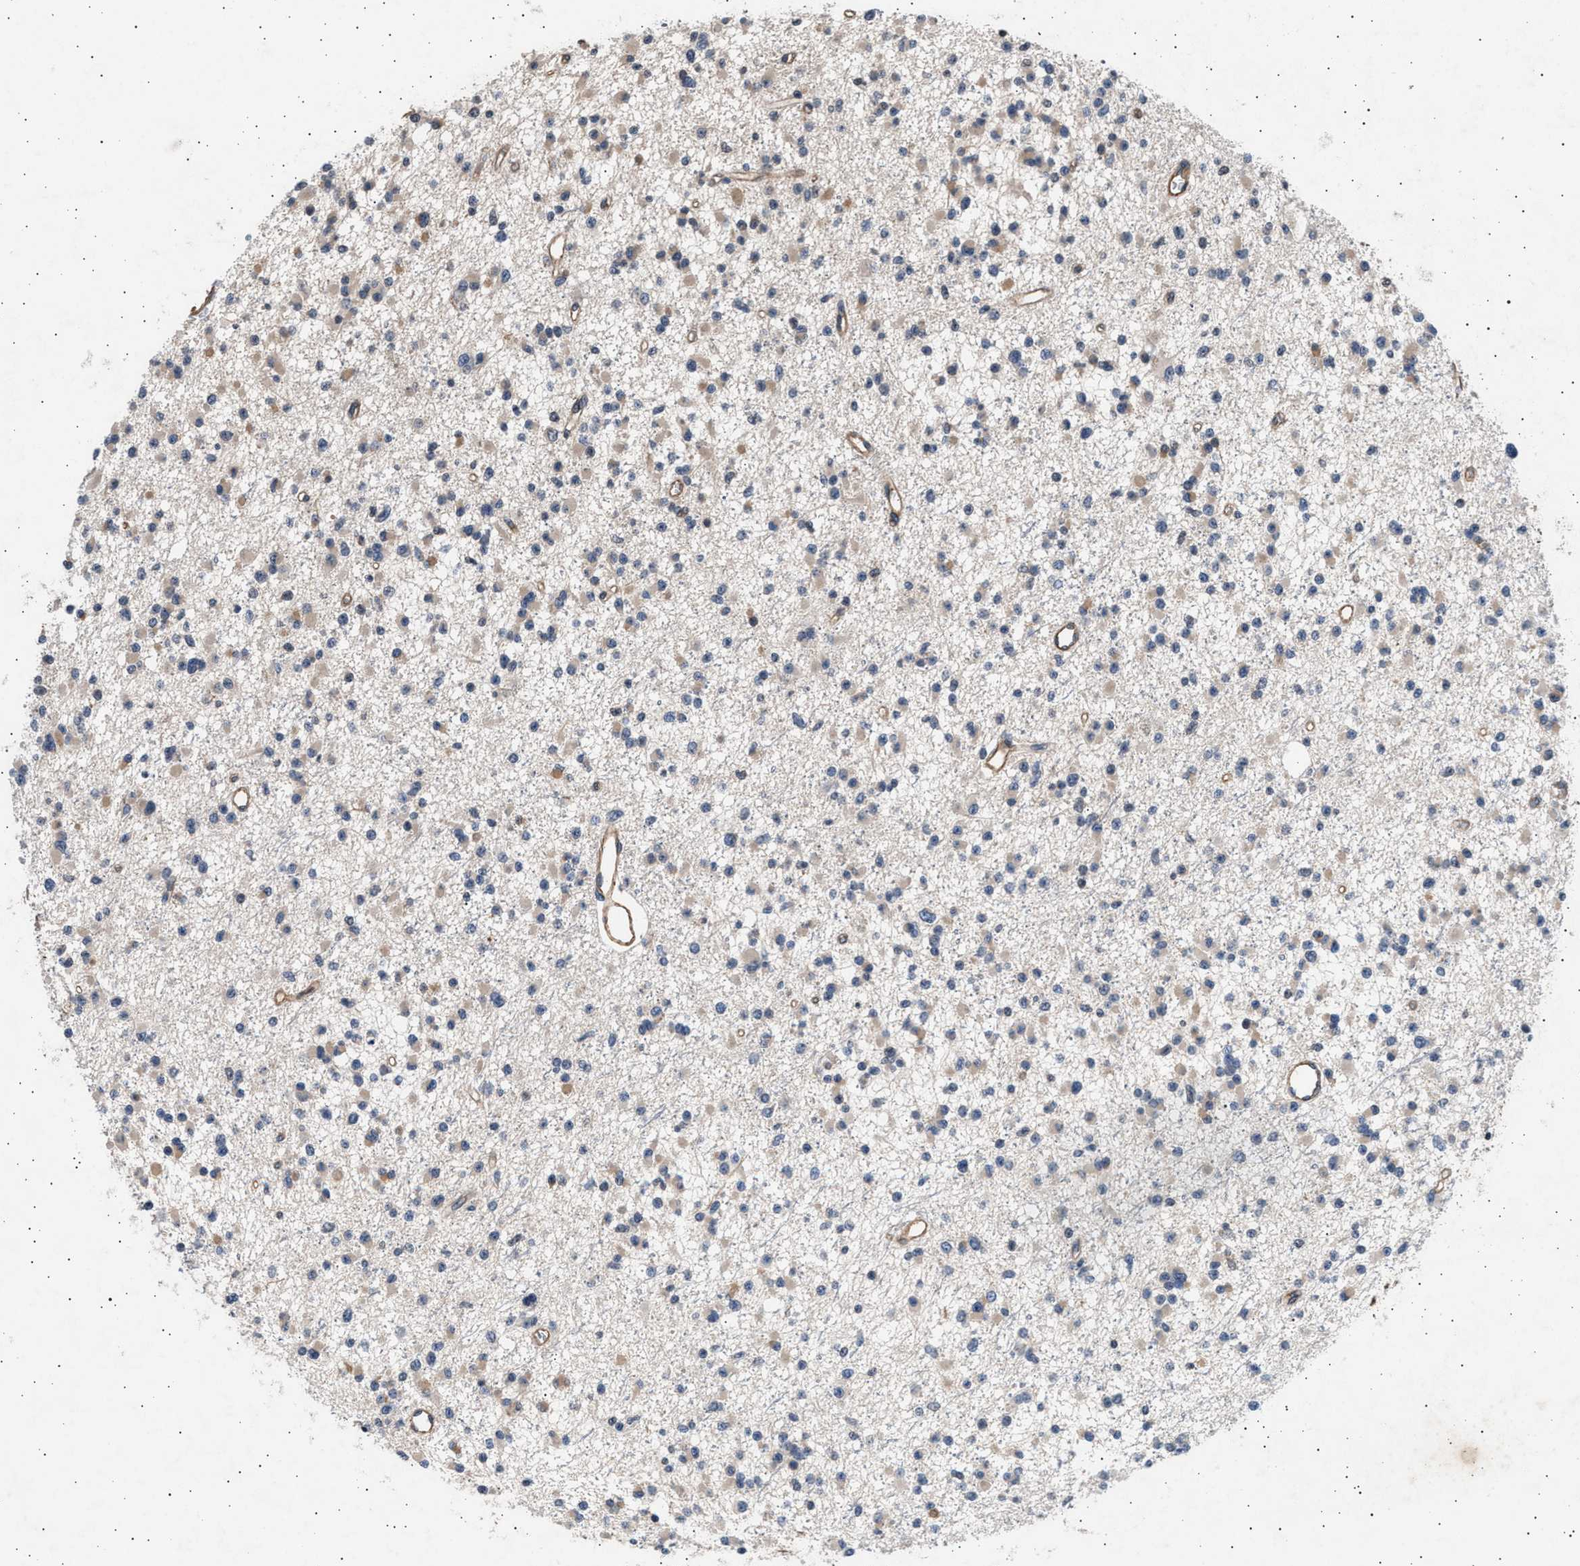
{"staining": {"intensity": "negative", "quantity": "none", "location": "none"}, "tissue": "glioma", "cell_type": "Tumor cells", "image_type": "cancer", "snomed": [{"axis": "morphology", "description": "Glioma, malignant, Low grade"}, {"axis": "topography", "description": "Brain"}], "caption": "Protein analysis of malignant glioma (low-grade) displays no significant staining in tumor cells.", "gene": "GRAP2", "patient": {"sex": "female", "age": 22}}